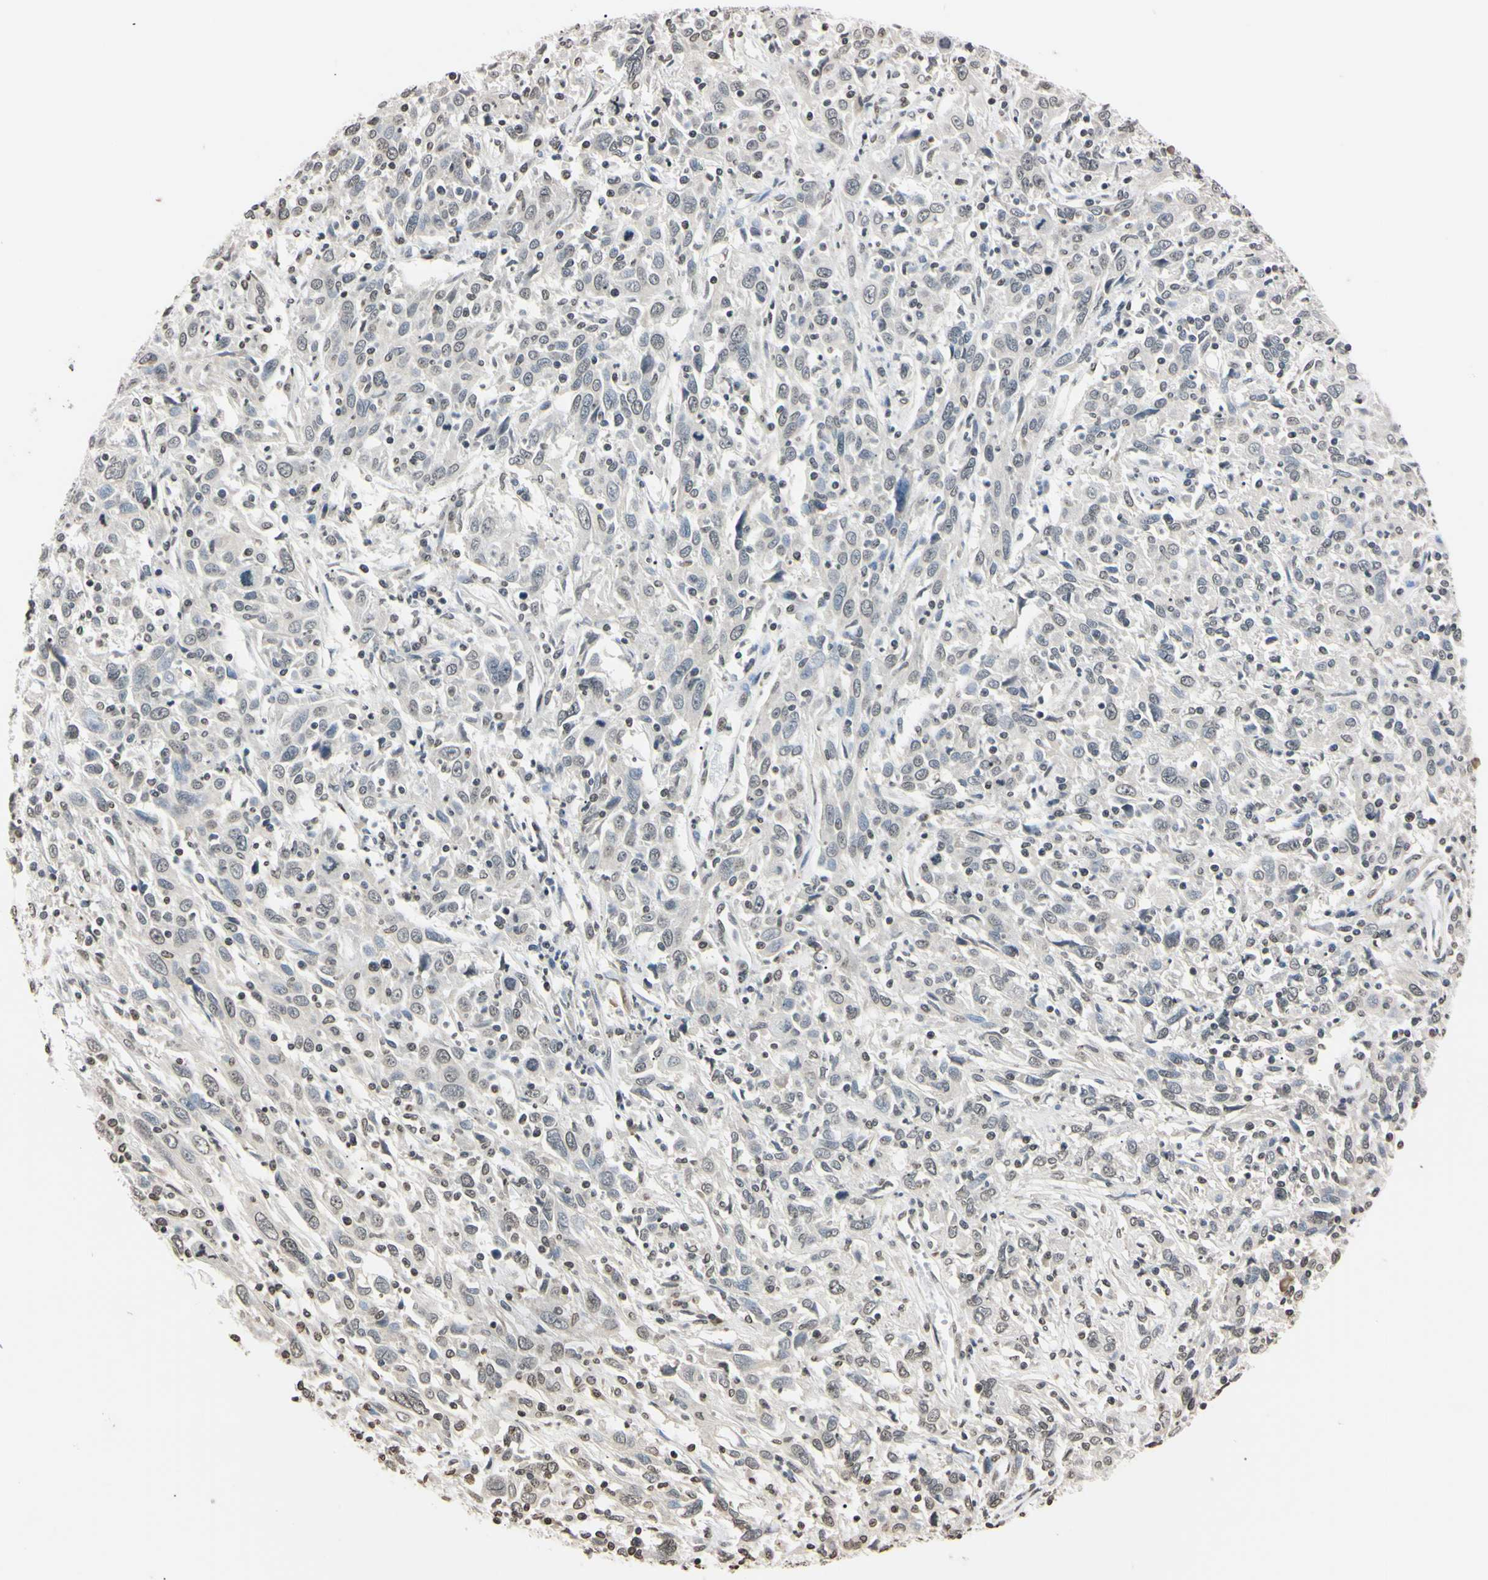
{"staining": {"intensity": "weak", "quantity": "25%-75%", "location": "nuclear"}, "tissue": "cervical cancer", "cell_type": "Tumor cells", "image_type": "cancer", "snomed": [{"axis": "morphology", "description": "Squamous cell carcinoma, NOS"}, {"axis": "topography", "description": "Cervix"}], "caption": "Weak nuclear expression is present in about 25%-75% of tumor cells in cervical cancer (squamous cell carcinoma).", "gene": "CDC45", "patient": {"sex": "female", "age": 46}}